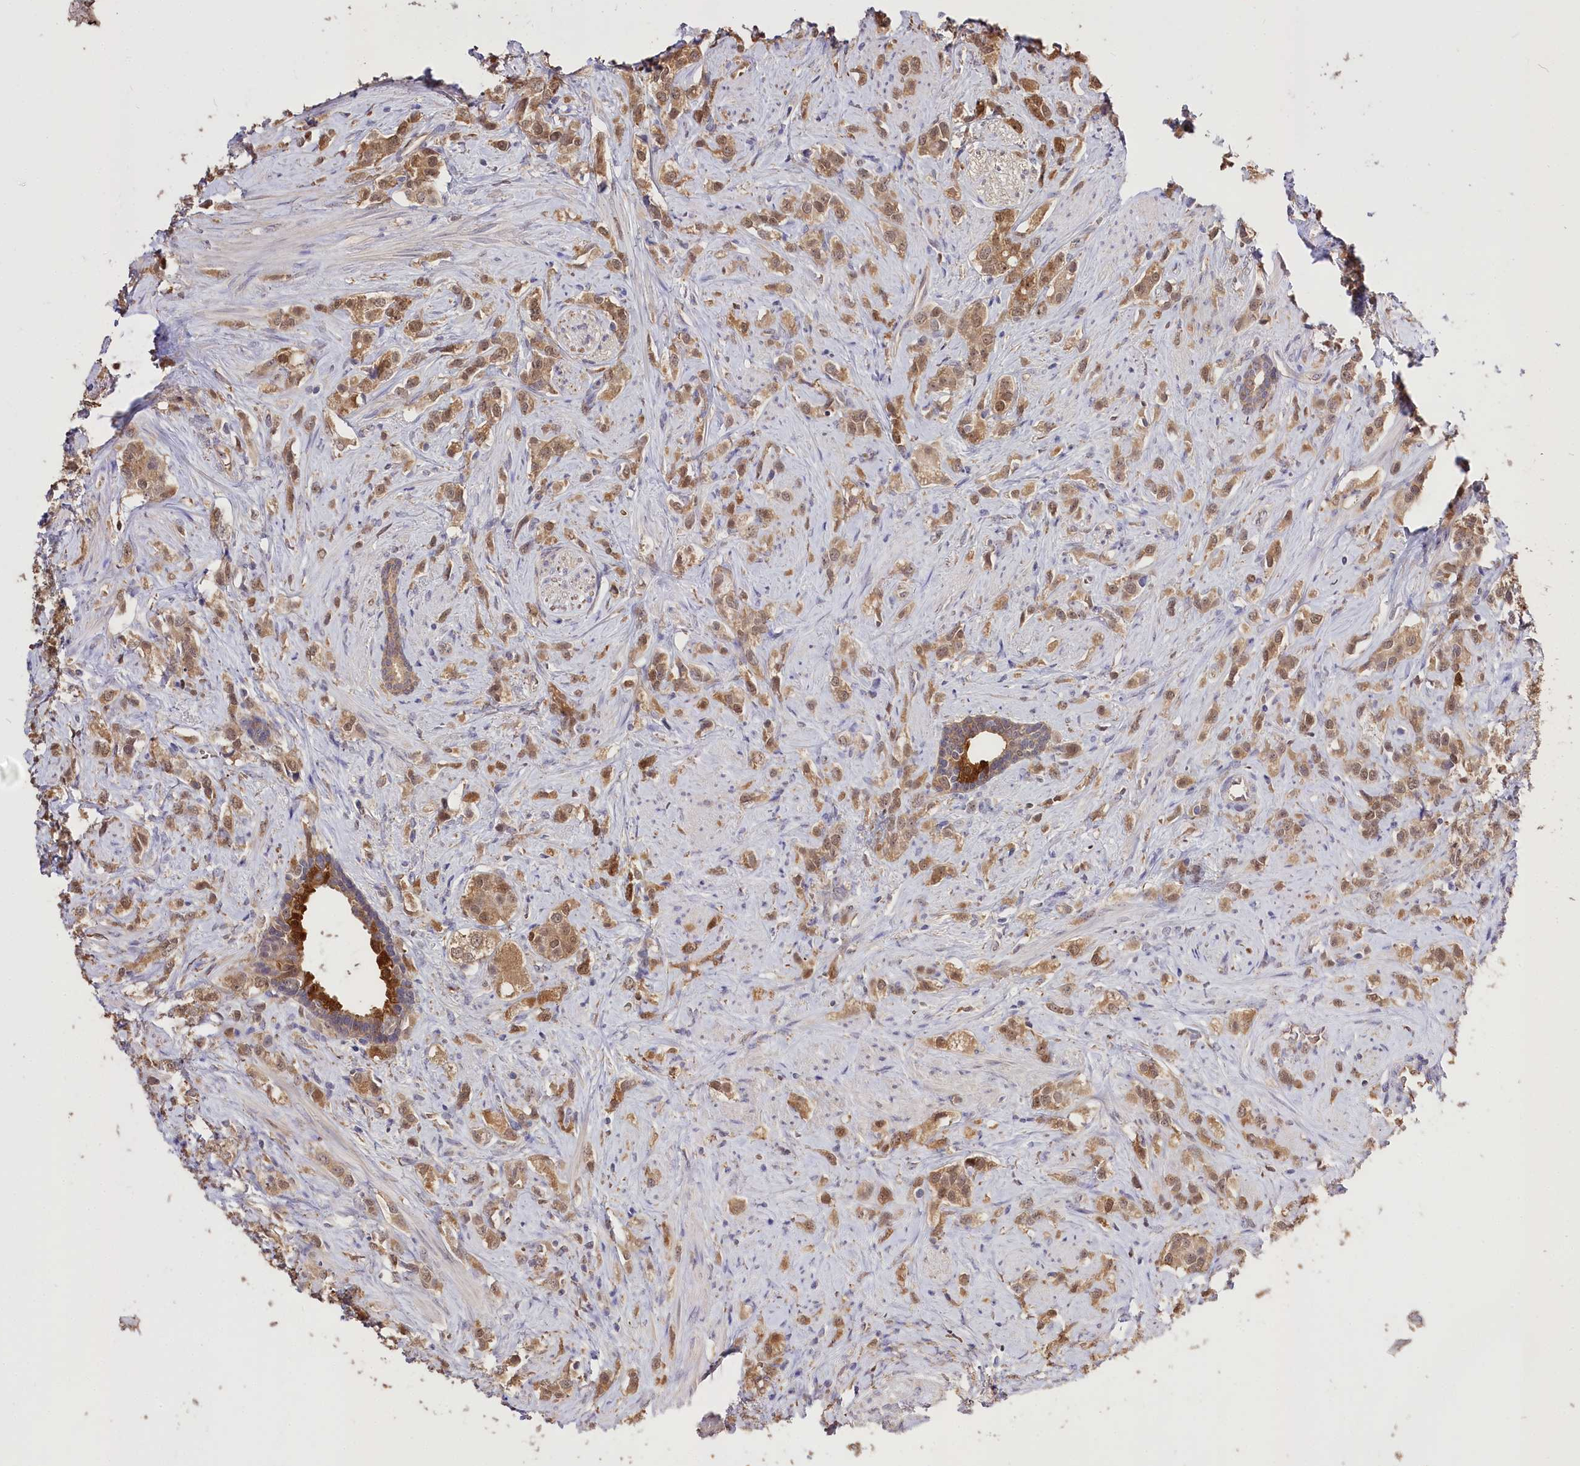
{"staining": {"intensity": "strong", "quantity": ">75%", "location": "cytoplasmic/membranous,nuclear"}, "tissue": "prostate cancer", "cell_type": "Tumor cells", "image_type": "cancer", "snomed": [{"axis": "morphology", "description": "Adenocarcinoma, High grade"}, {"axis": "topography", "description": "Prostate"}], "caption": "An immunohistochemistry histopathology image of tumor tissue is shown. Protein staining in brown highlights strong cytoplasmic/membranous and nuclear positivity in prostate adenocarcinoma (high-grade) within tumor cells.", "gene": "R3HDM2", "patient": {"sex": "male", "age": 63}}